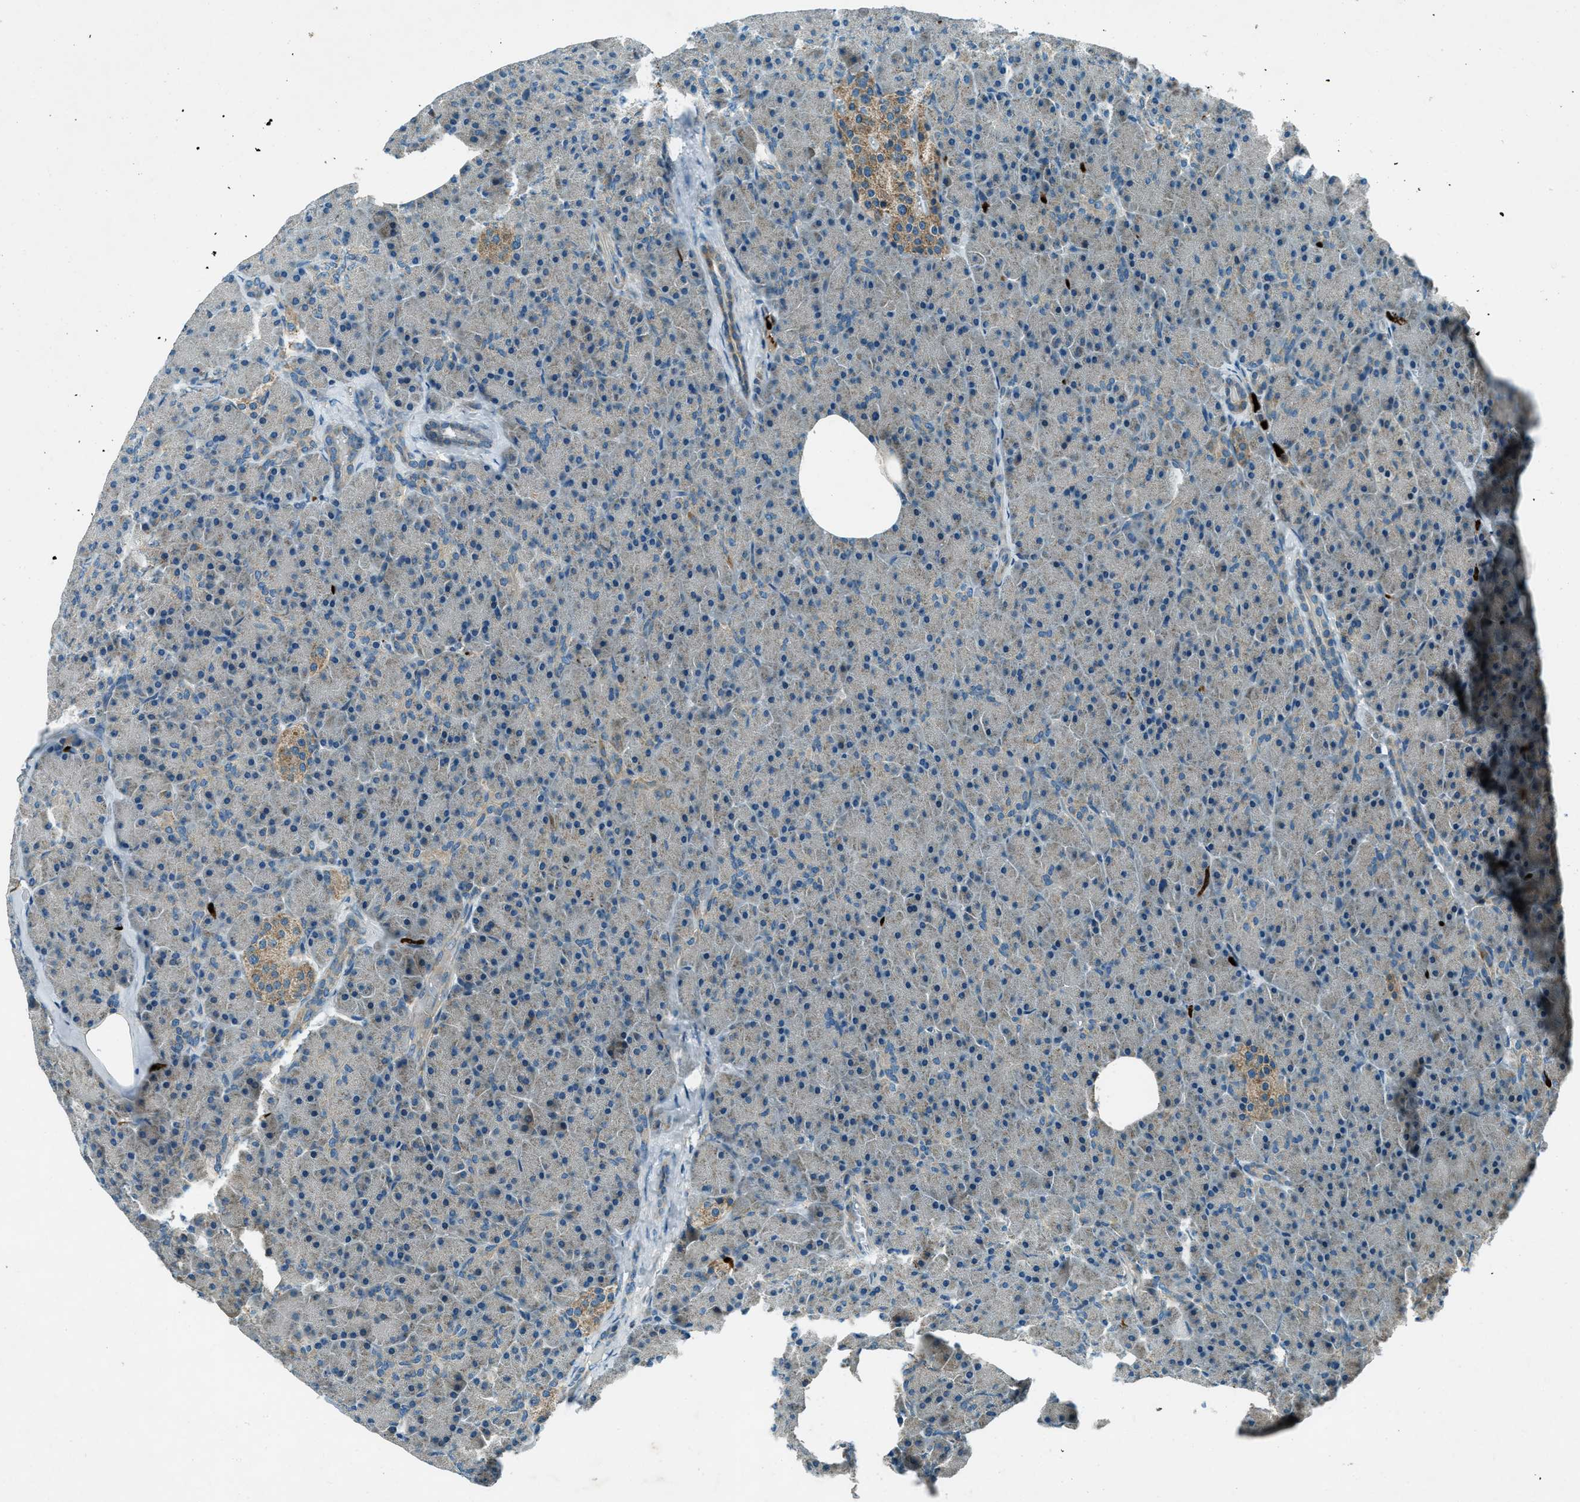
{"staining": {"intensity": "weak", "quantity": "<25%", "location": "cytoplasmic/membranous"}, "tissue": "pancreas", "cell_type": "Exocrine glandular cells", "image_type": "normal", "snomed": [{"axis": "morphology", "description": "Normal tissue, NOS"}, {"axis": "topography", "description": "Pancreas"}], "caption": "Micrograph shows no protein expression in exocrine glandular cells of unremarkable pancreas.", "gene": "FAR1", "patient": {"sex": "female", "age": 35}}